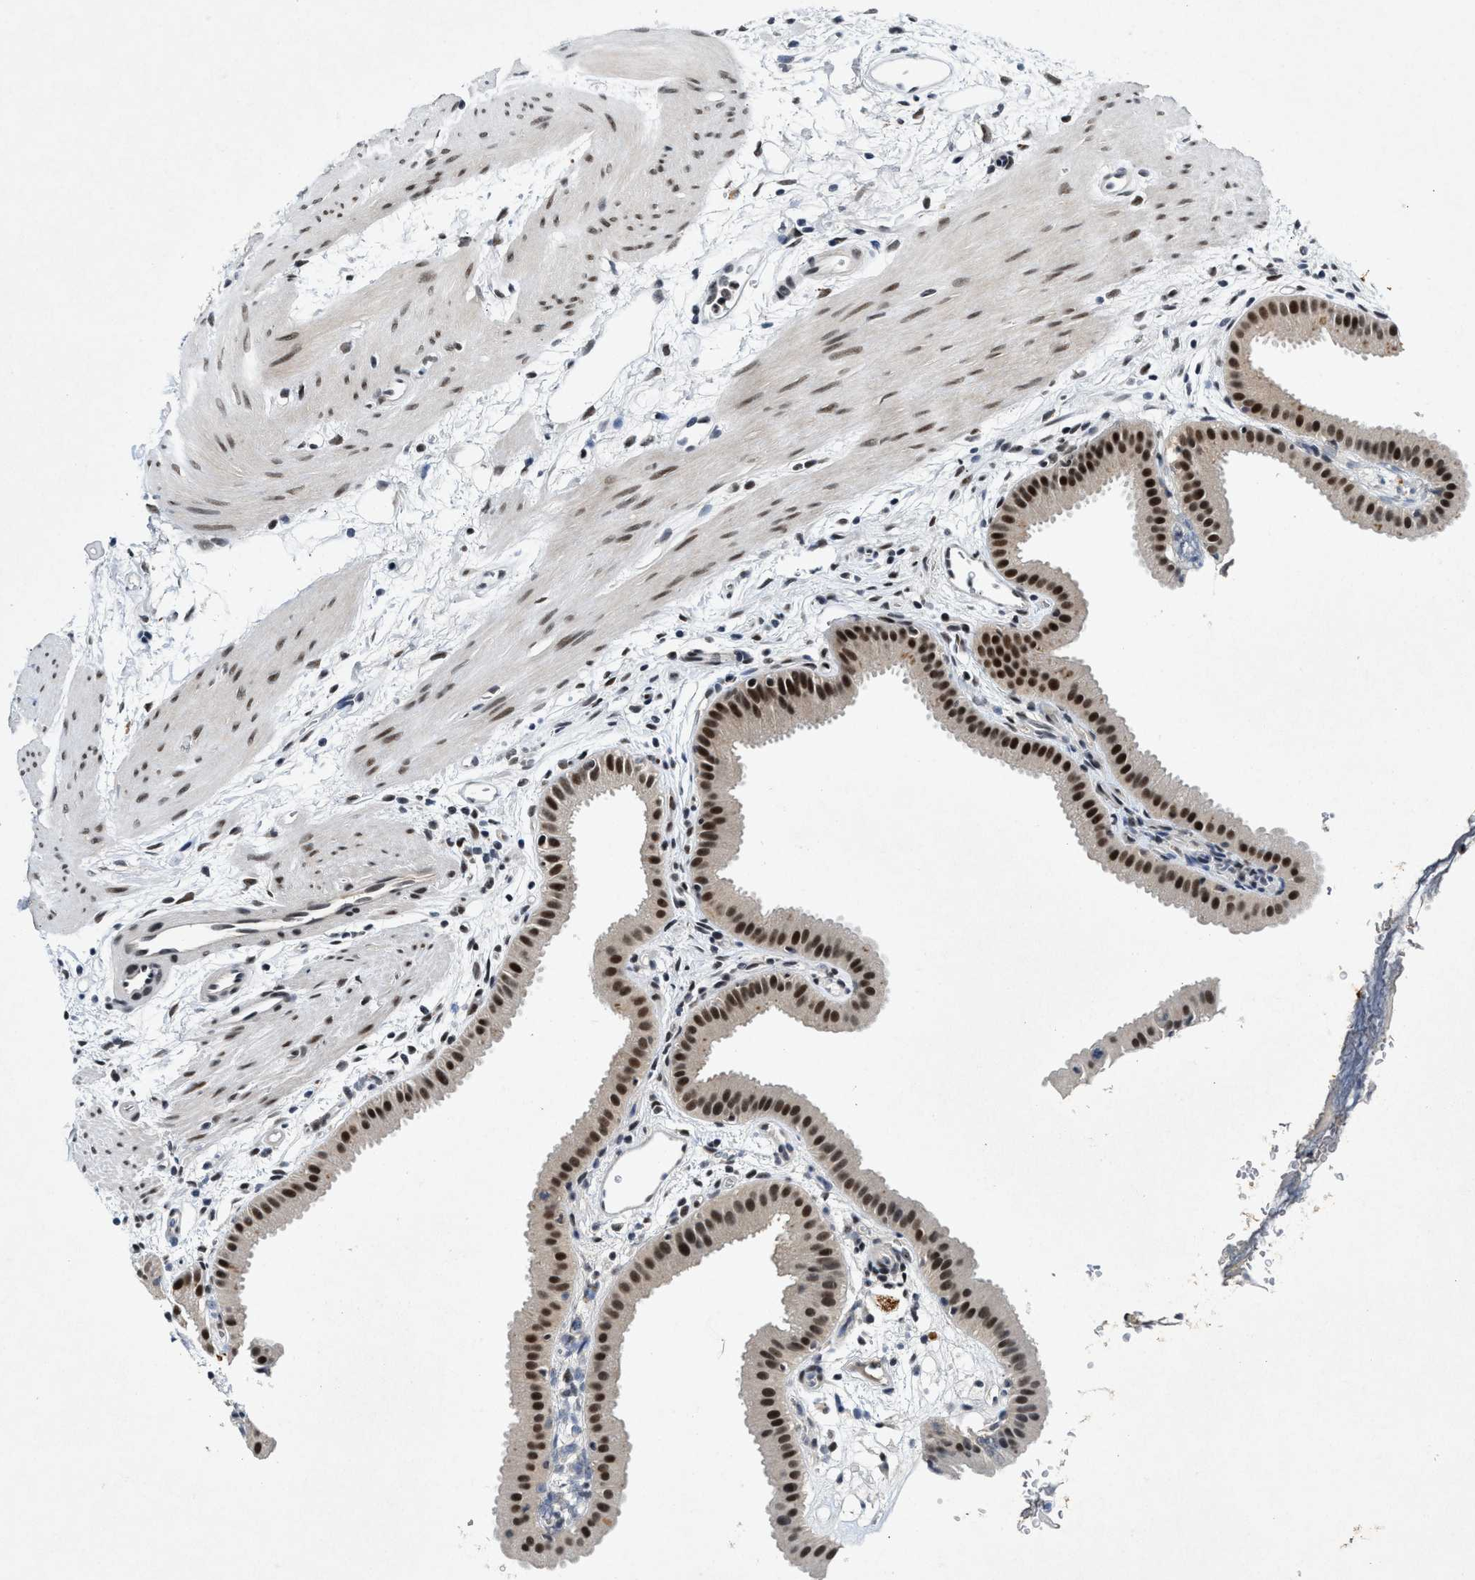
{"staining": {"intensity": "strong", "quantity": ">75%", "location": "nuclear"}, "tissue": "gallbladder", "cell_type": "Glandular cells", "image_type": "normal", "snomed": [{"axis": "morphology", "description": "Normal tissue, NOS"}, {"axis": "topography", "description": "Gallbladder"}], "caption": "DAB (3,3'-diaminobenzidine) immunohistochemical staining of unremarkable human gallbladder reveals strong nuclear protein staining in approximately >75% of glandular cells.", "gene": "NCOA1", "patient": {"sex": "female", "age": 64}}